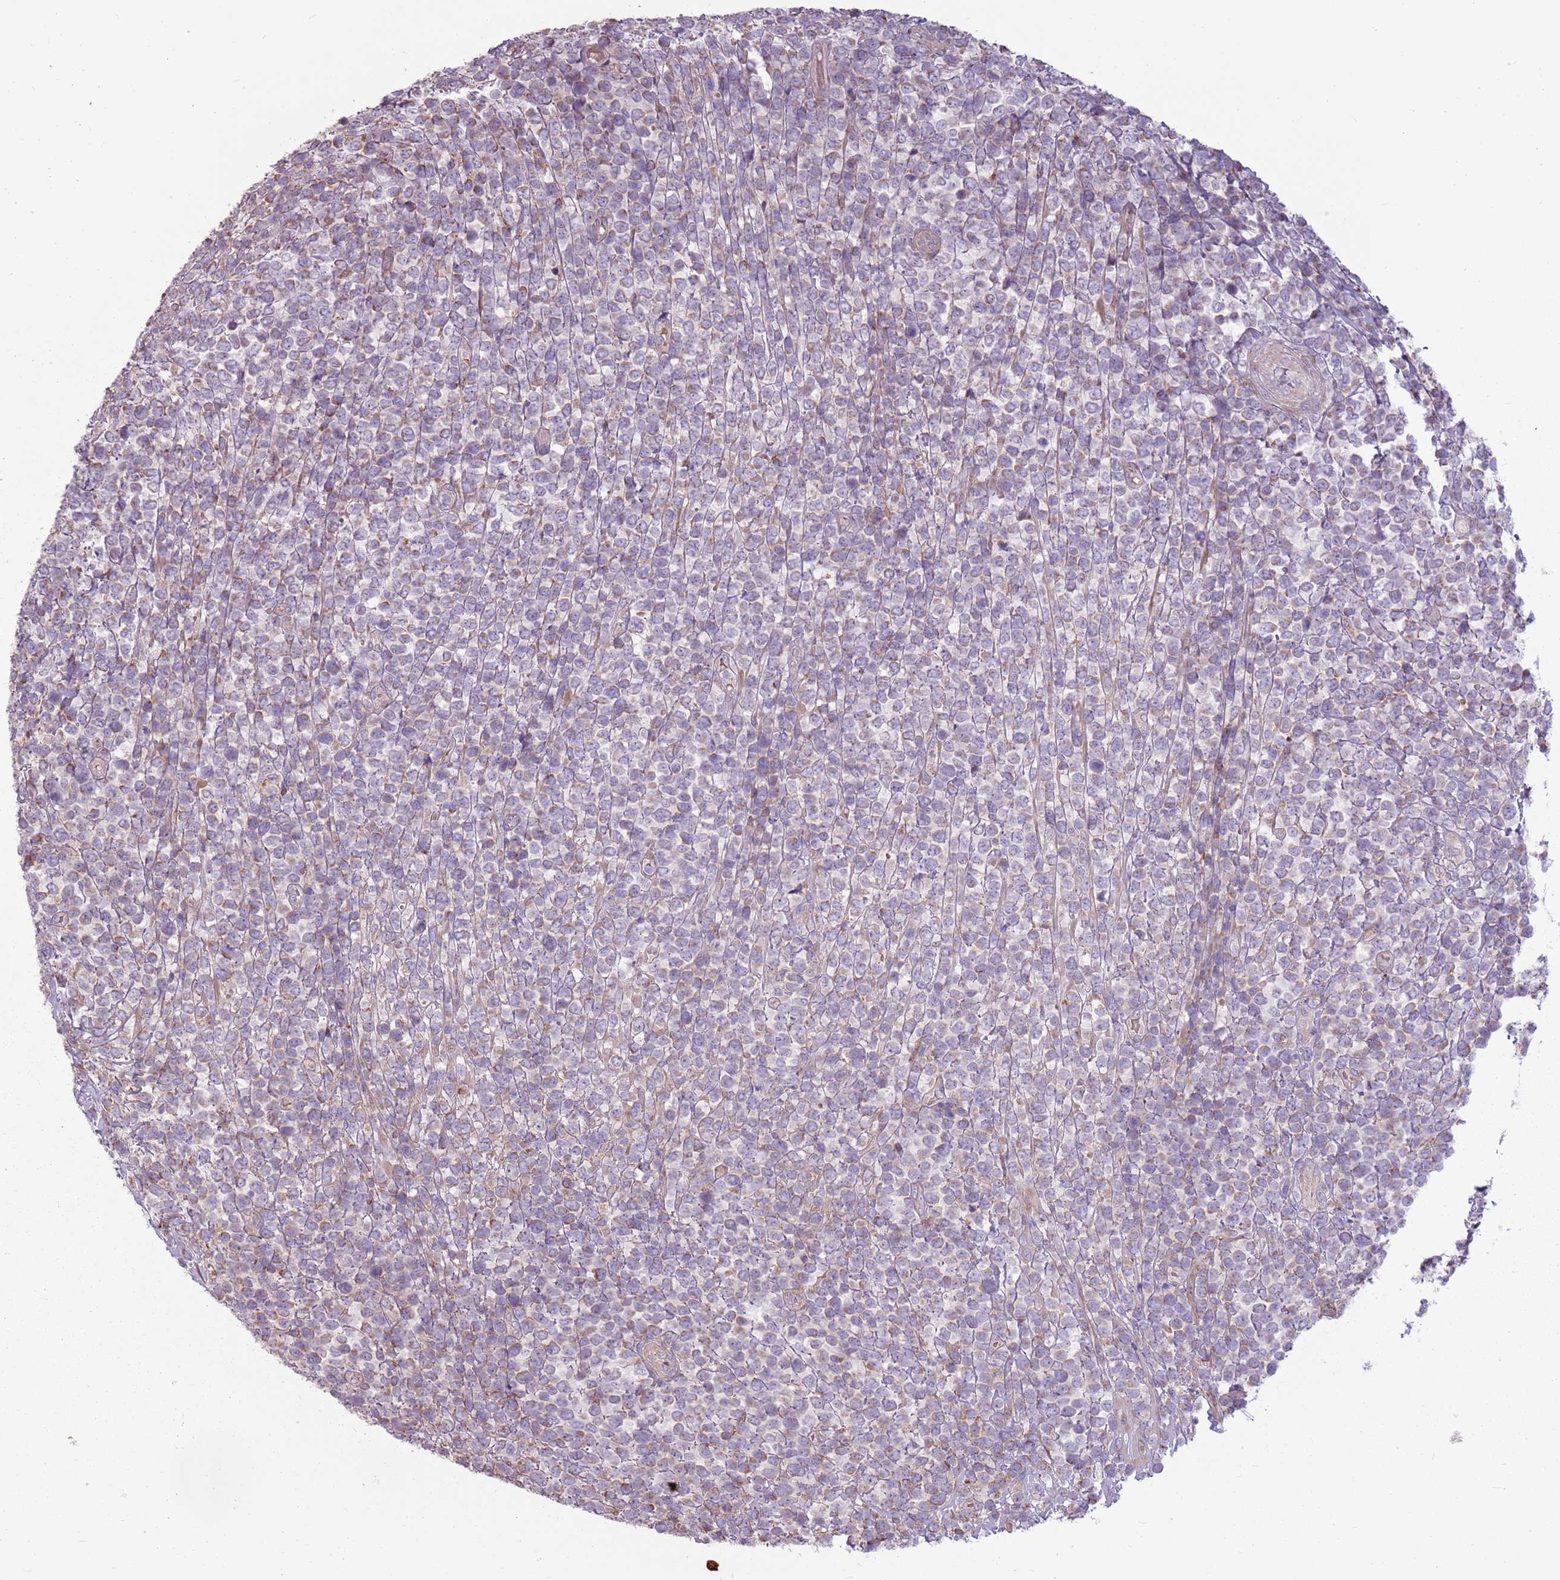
{"staining": {"intensity": "negative", "quantity": "none", "location": "none"}, "tissue": "lymphoma", "cell_type": "Tumor cells", "image_type": "cancer", "snomed": [{"axis": "morphology", "description": "Malignant lymphoma, non-Hodgkin's type, High grade"}, {"axis": "topography", "description": "Soft tissue"}], "caption": "Lymphoma stained for a protein using immunohistochemistry shows no positivity tumor cells.", "gene": "ZNF530", "patient": {"sex": "female", "age": 56}}